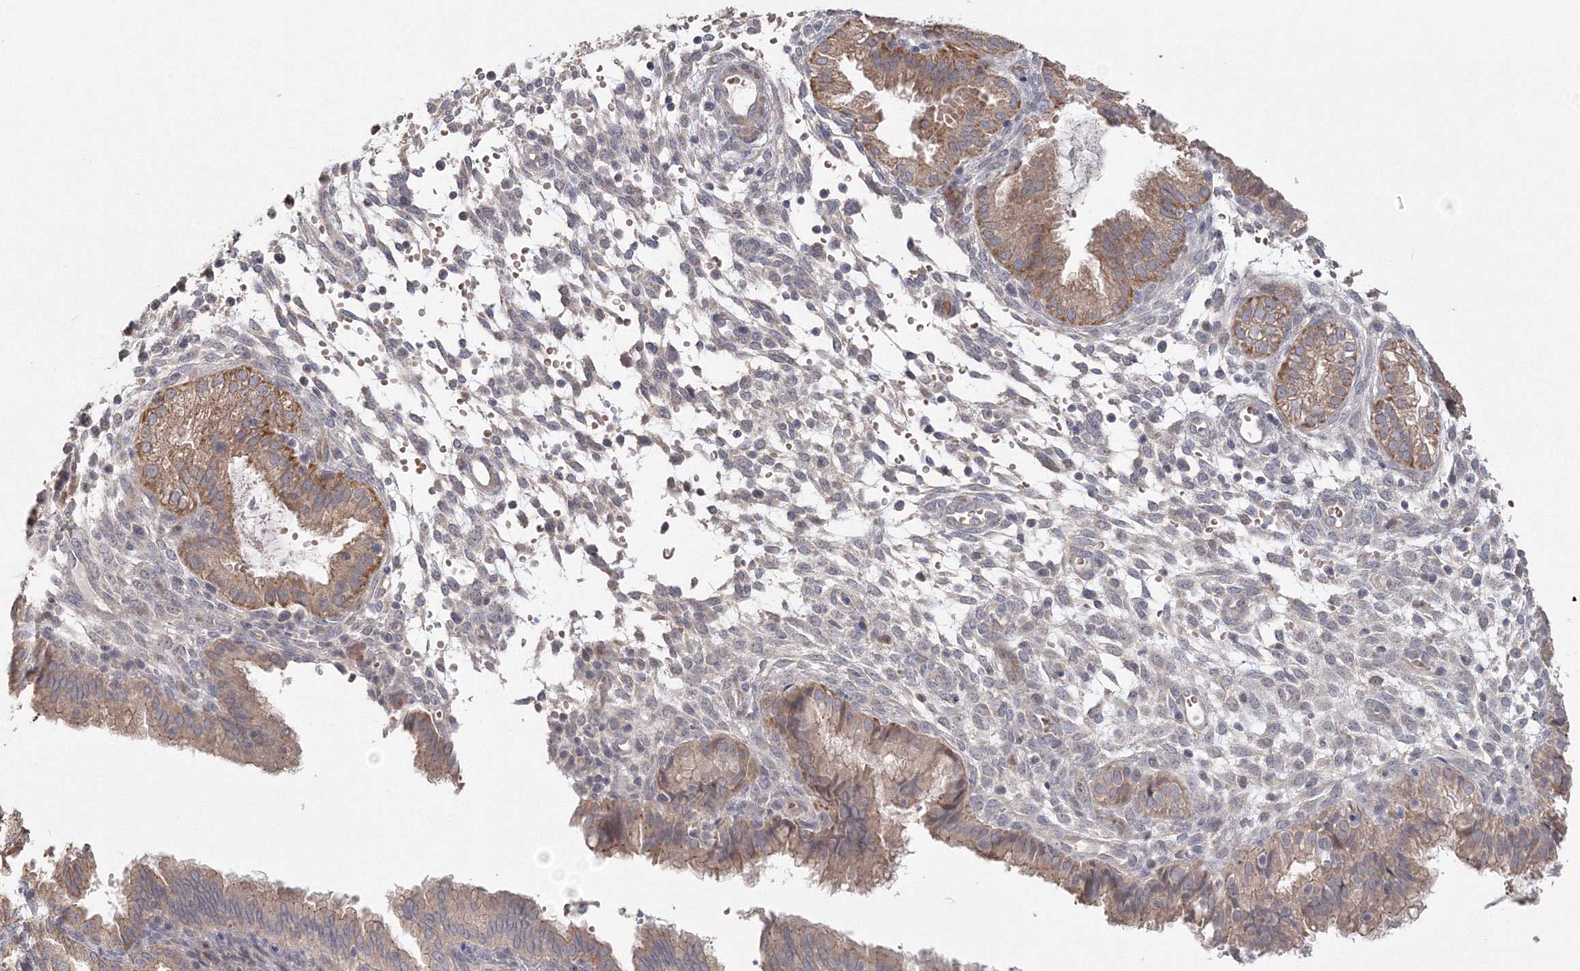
{"staining": {"intensity": "moderate", "quantity": "<25%", "location": "nuclear"}, "tissue": "endometrium", "cell_type": "Cells in endometrial stroma", "image_type": "normal", "snomed": [{"axis": "morphology", "description": "Normal tissue, NOS"}, {"axis": "topography", "description": "Endometrium"}], "caption": "About <25% of cells in endometrial stroma in normal endometrium demonstrate moderate nuclear protein staining as visualized by brown immunohistochemical staining.", "gene": "TACC2", "patient": {"sex": "female", "age": 33}}